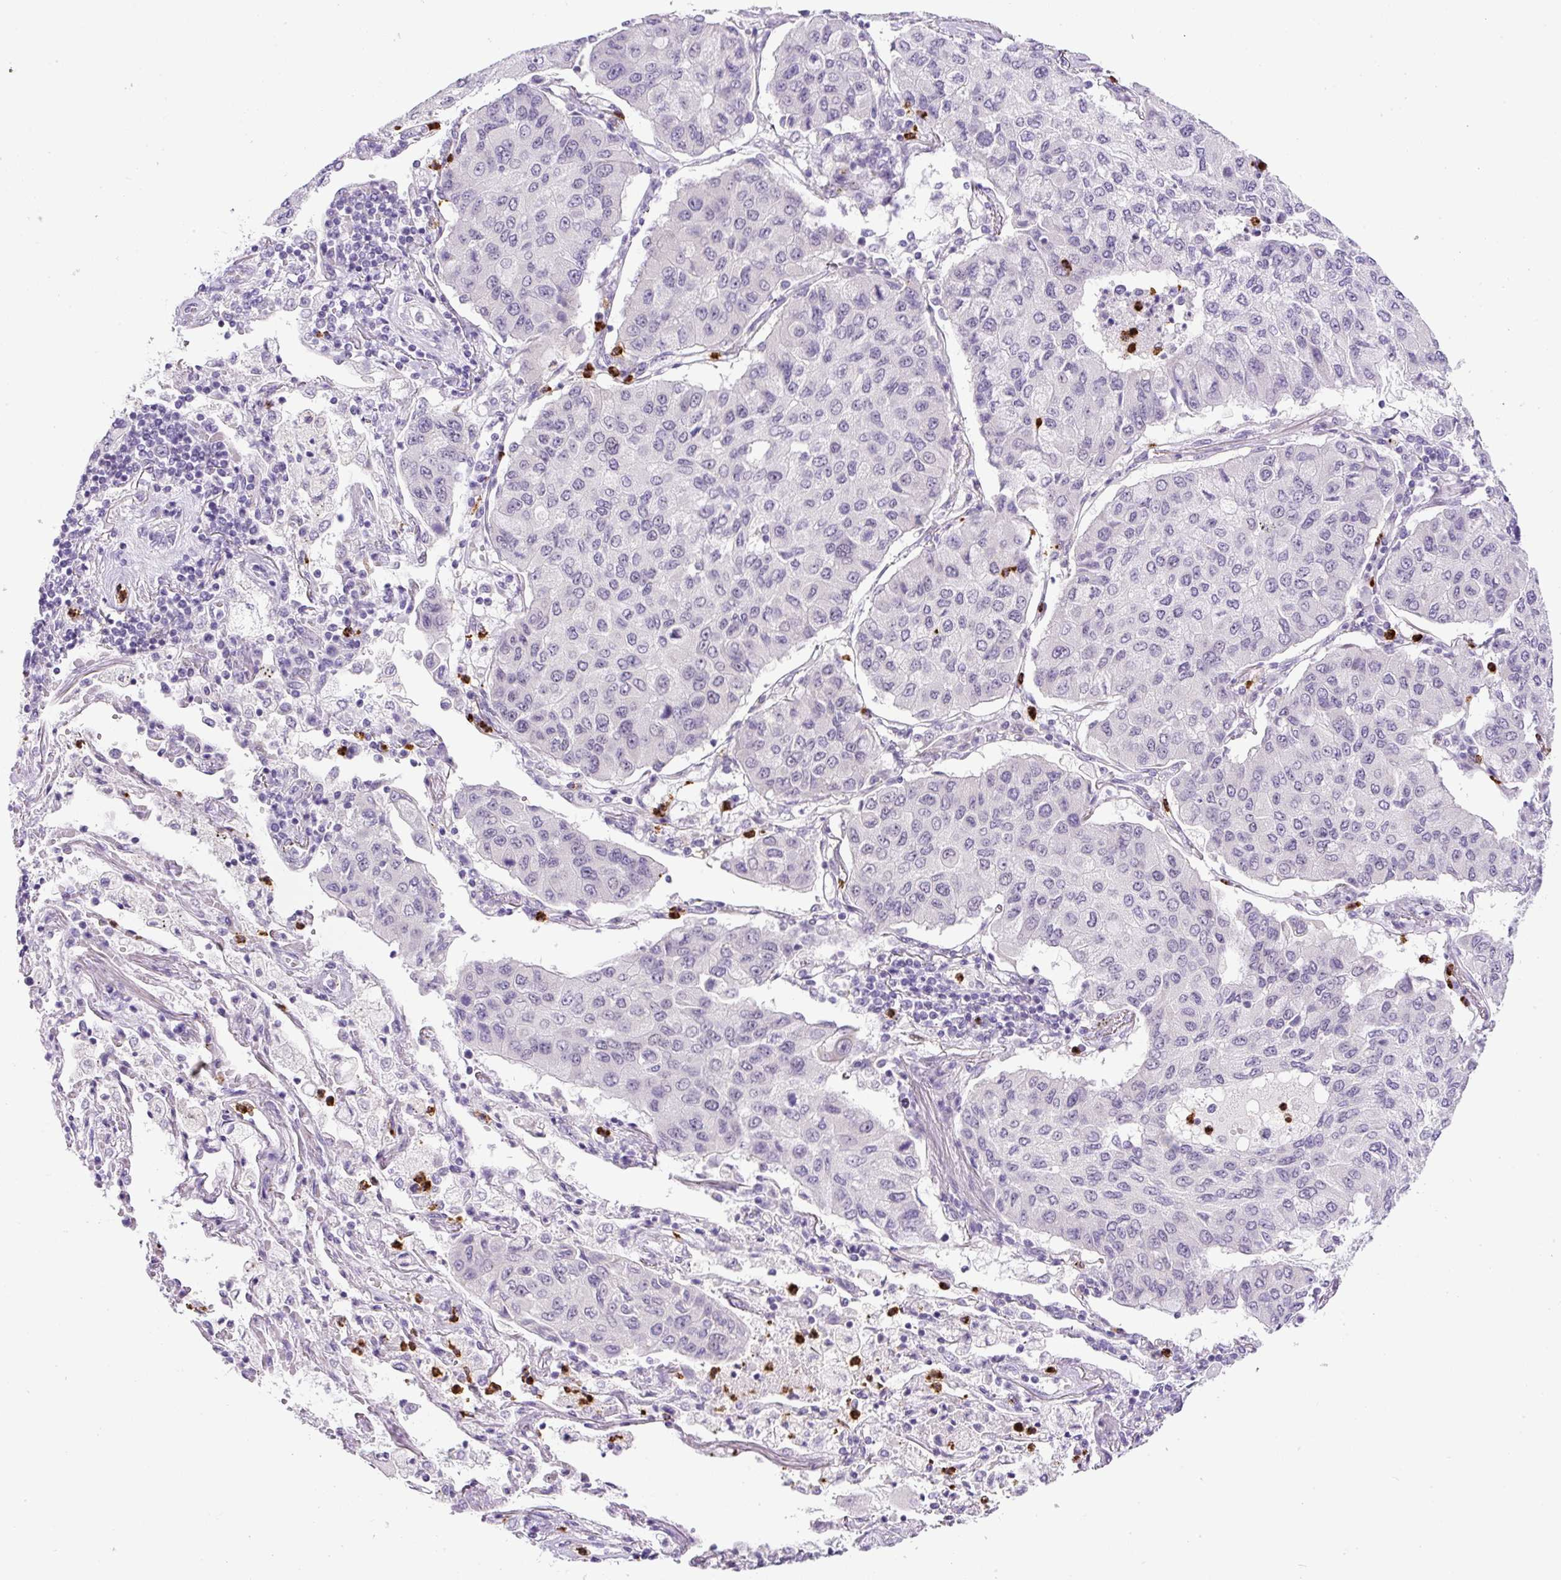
{"staining": {"intensity": "negative", "quantity": "none", "location": "none"}, "tissue": "lung cancer", "cell_type": "Tumor cells", "image_type": "cancer", "snomed": [{"axis": "morphology", "description": "Squamous cell carcinoma, NOS"}, {"axis": "topography", "description": "Lung"}], "caption": "Lung squamous cell carcinoma was stained to show a protein in brown. There is no significant staining in tumor cells.", "gene": "RHBDD2", "patient": {"sex": "male", "age": 74}}